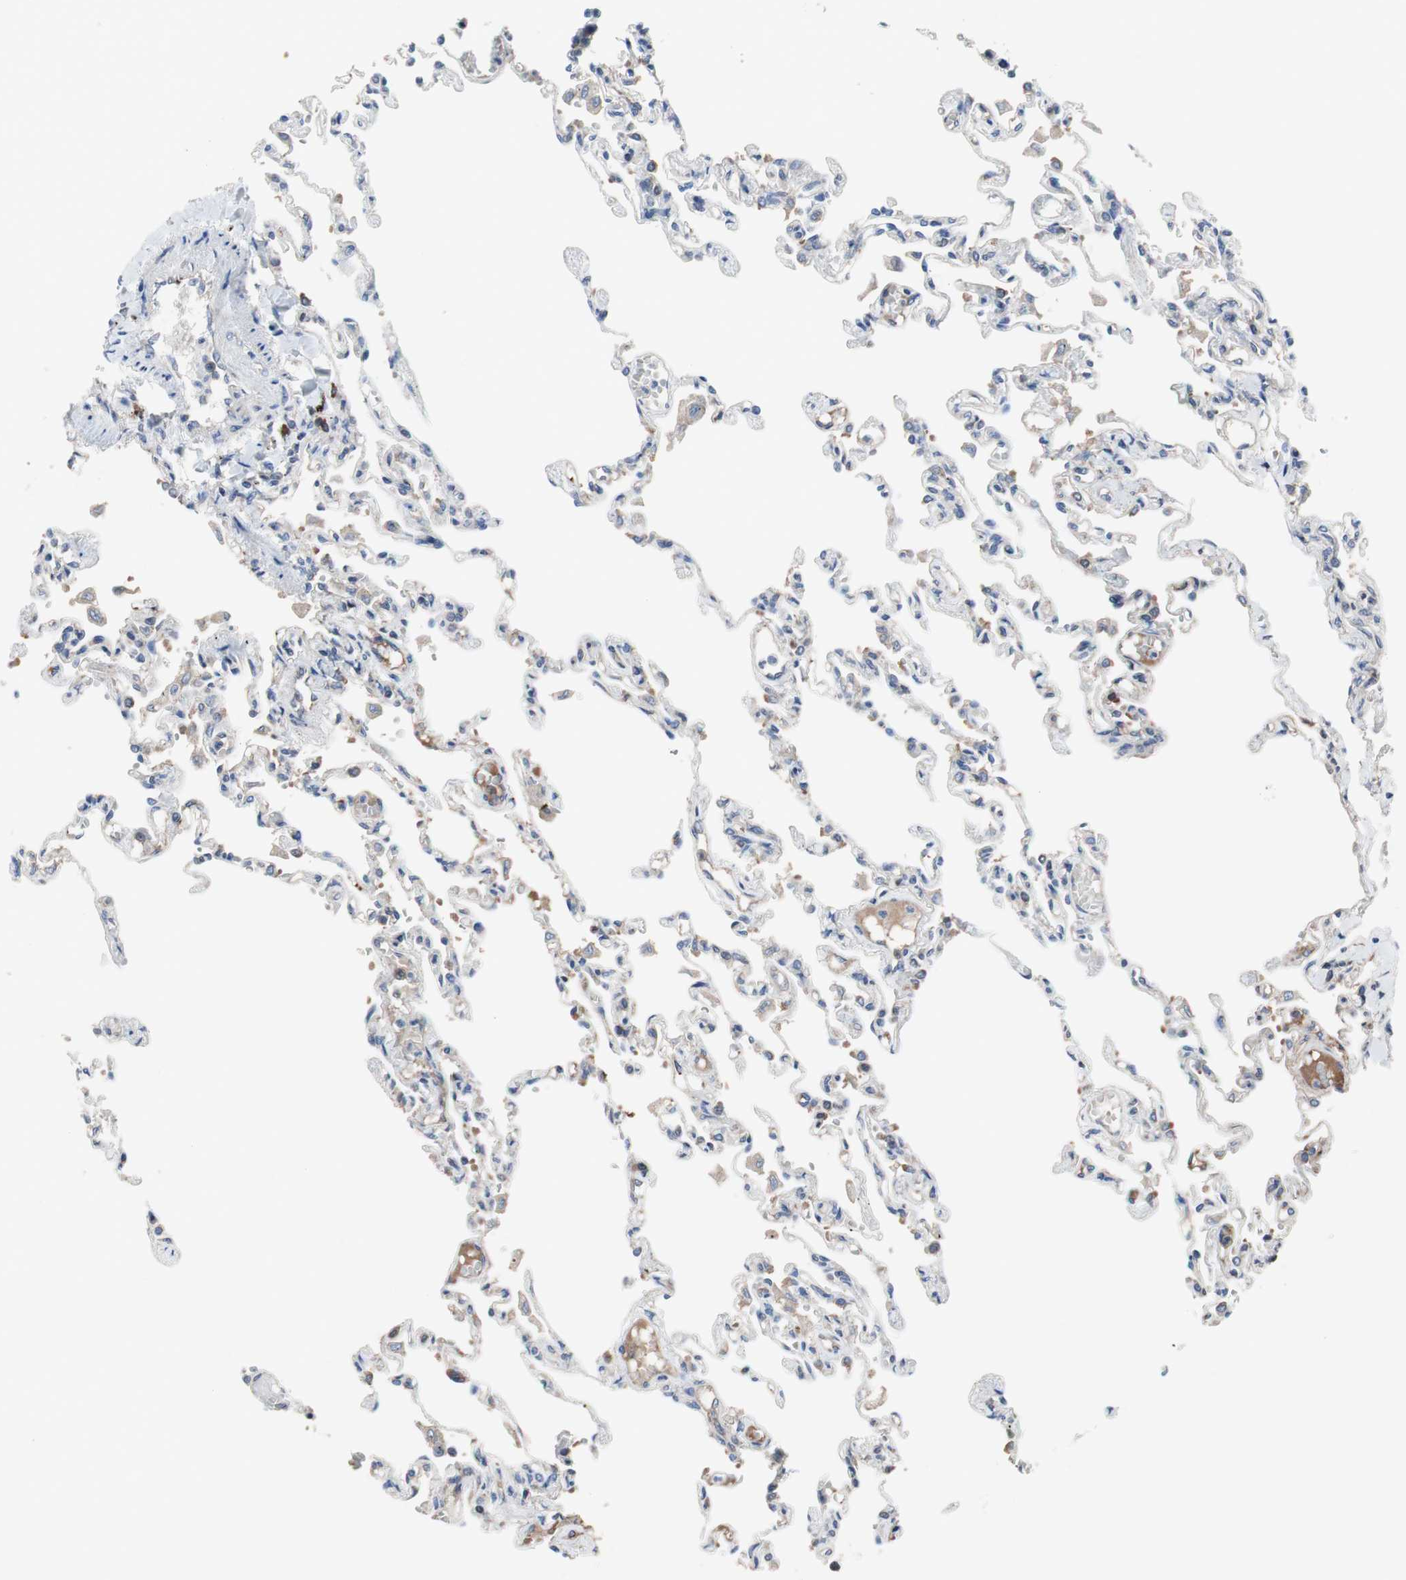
{"staining": {"intensity": "weak", "quantity": ">75%", "location": "cytoplasmic/membranous"}, "tissue": "lung", "cell_type": "Alveolar cells", "image_type": "normal", "snomed": [{"axis": "morphology", "description": "Normal tissue, NOS"}, {"axis": "topography", "description": "Lung"}], "caption": "This is a micrograph of immunohistochemistry staining of normal lung, which shows weak staining in the cytoplasmic/membranous of alveolar cells.", "gene": "KANSL1", "patient": {"sex": "male", "age": 21}}